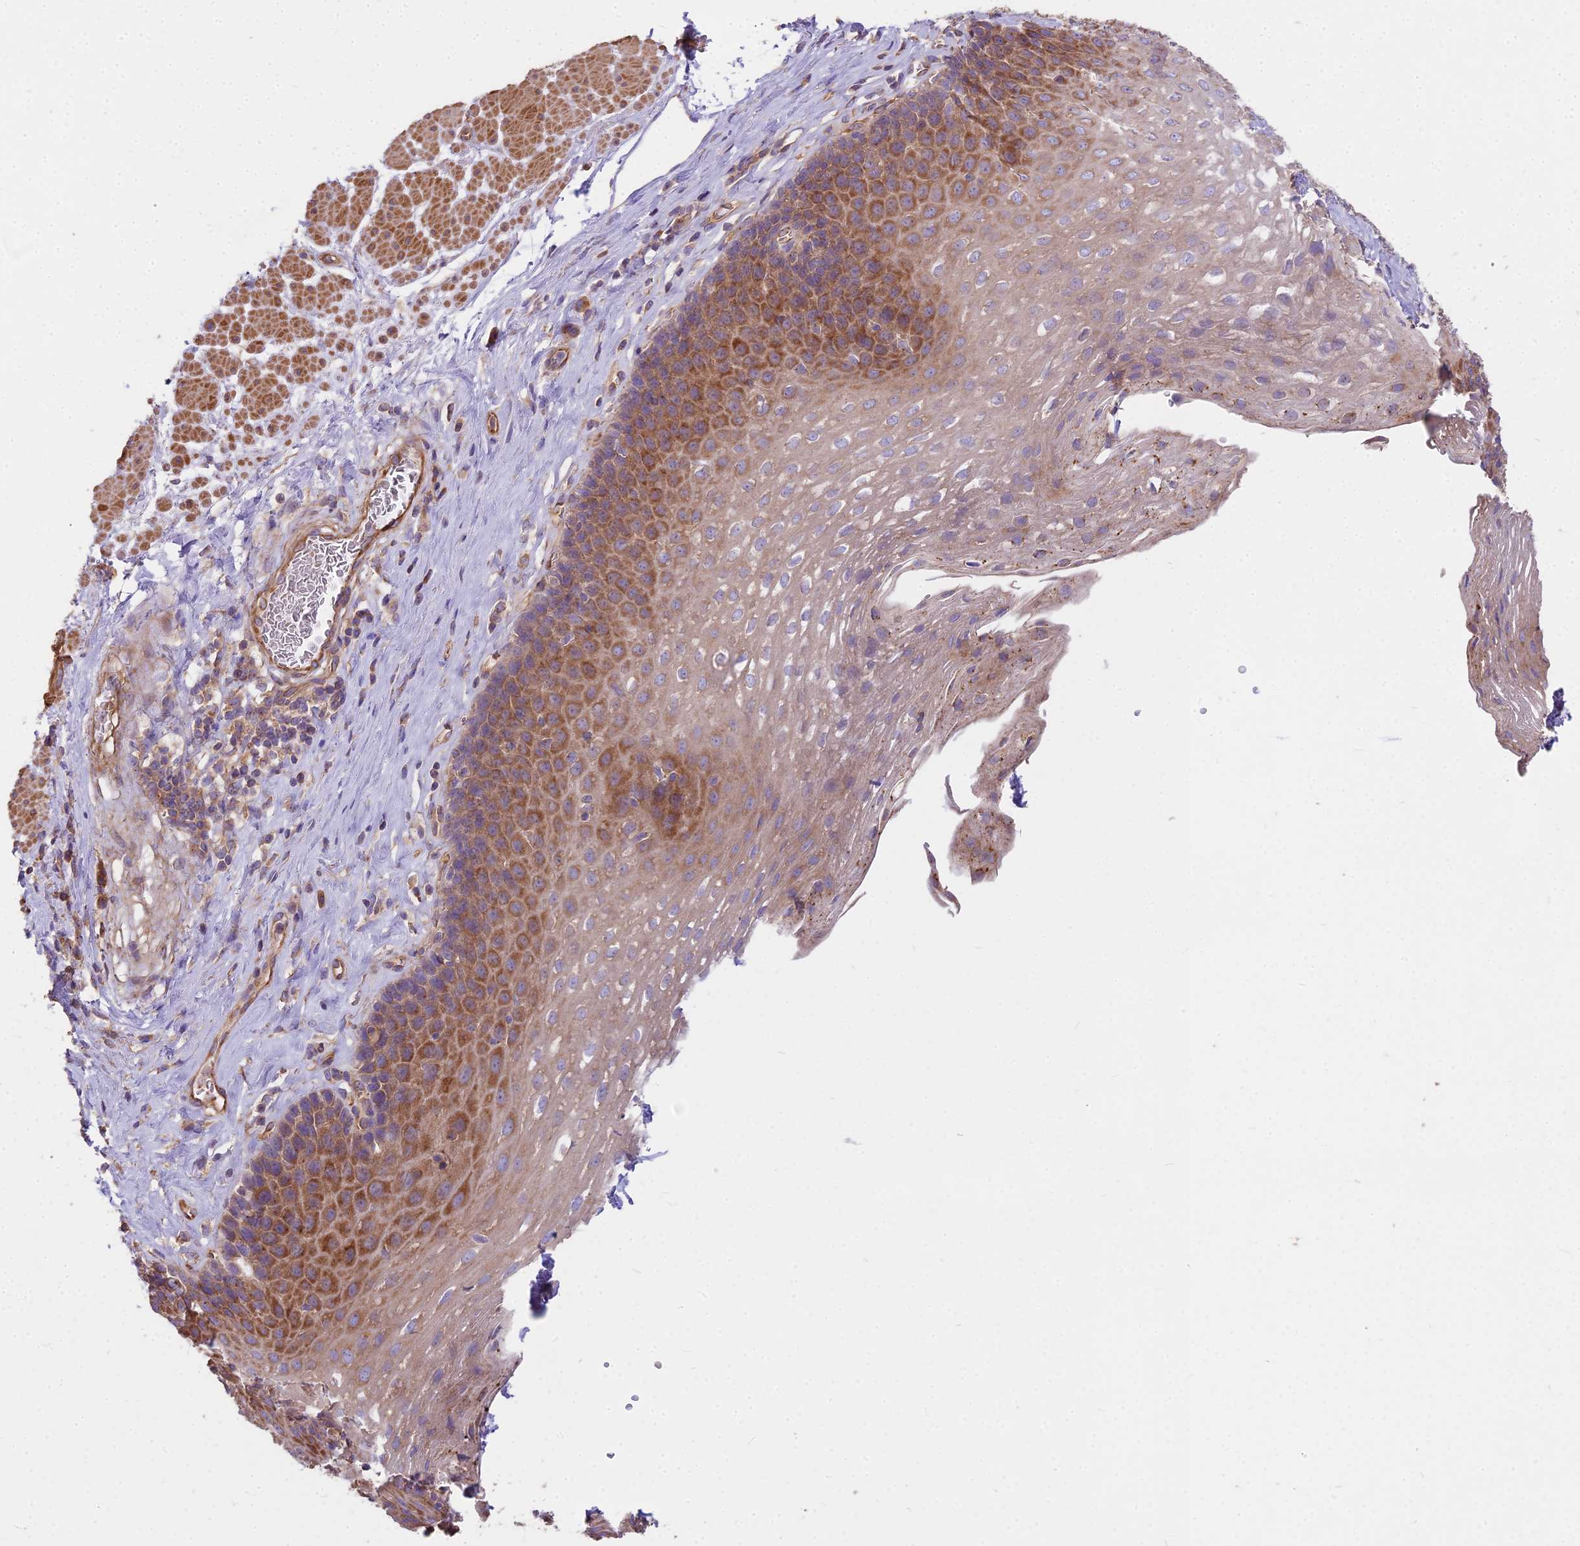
{"staining": {"intensity": "moderate", "quantity": ">75%", "location": "cytoplasmic/membranous"}, "tissue": "esophagus", "cell_type": "Squamous epithelial cells", "image_type": "normal", "snomed": [{"axis": "morphology", "description": "Normal tissue, NOS"}, {"axis": "topography", "description": "Esophagus"}], "caption": "Human esophagus stained with a brown dye reveals moderate cytoplasmic/membranous positive positivity in approximately >75% of squamous epithelial cells.", "gene": "DCTN3", "patient": {"sex": "female", "age": 66}}